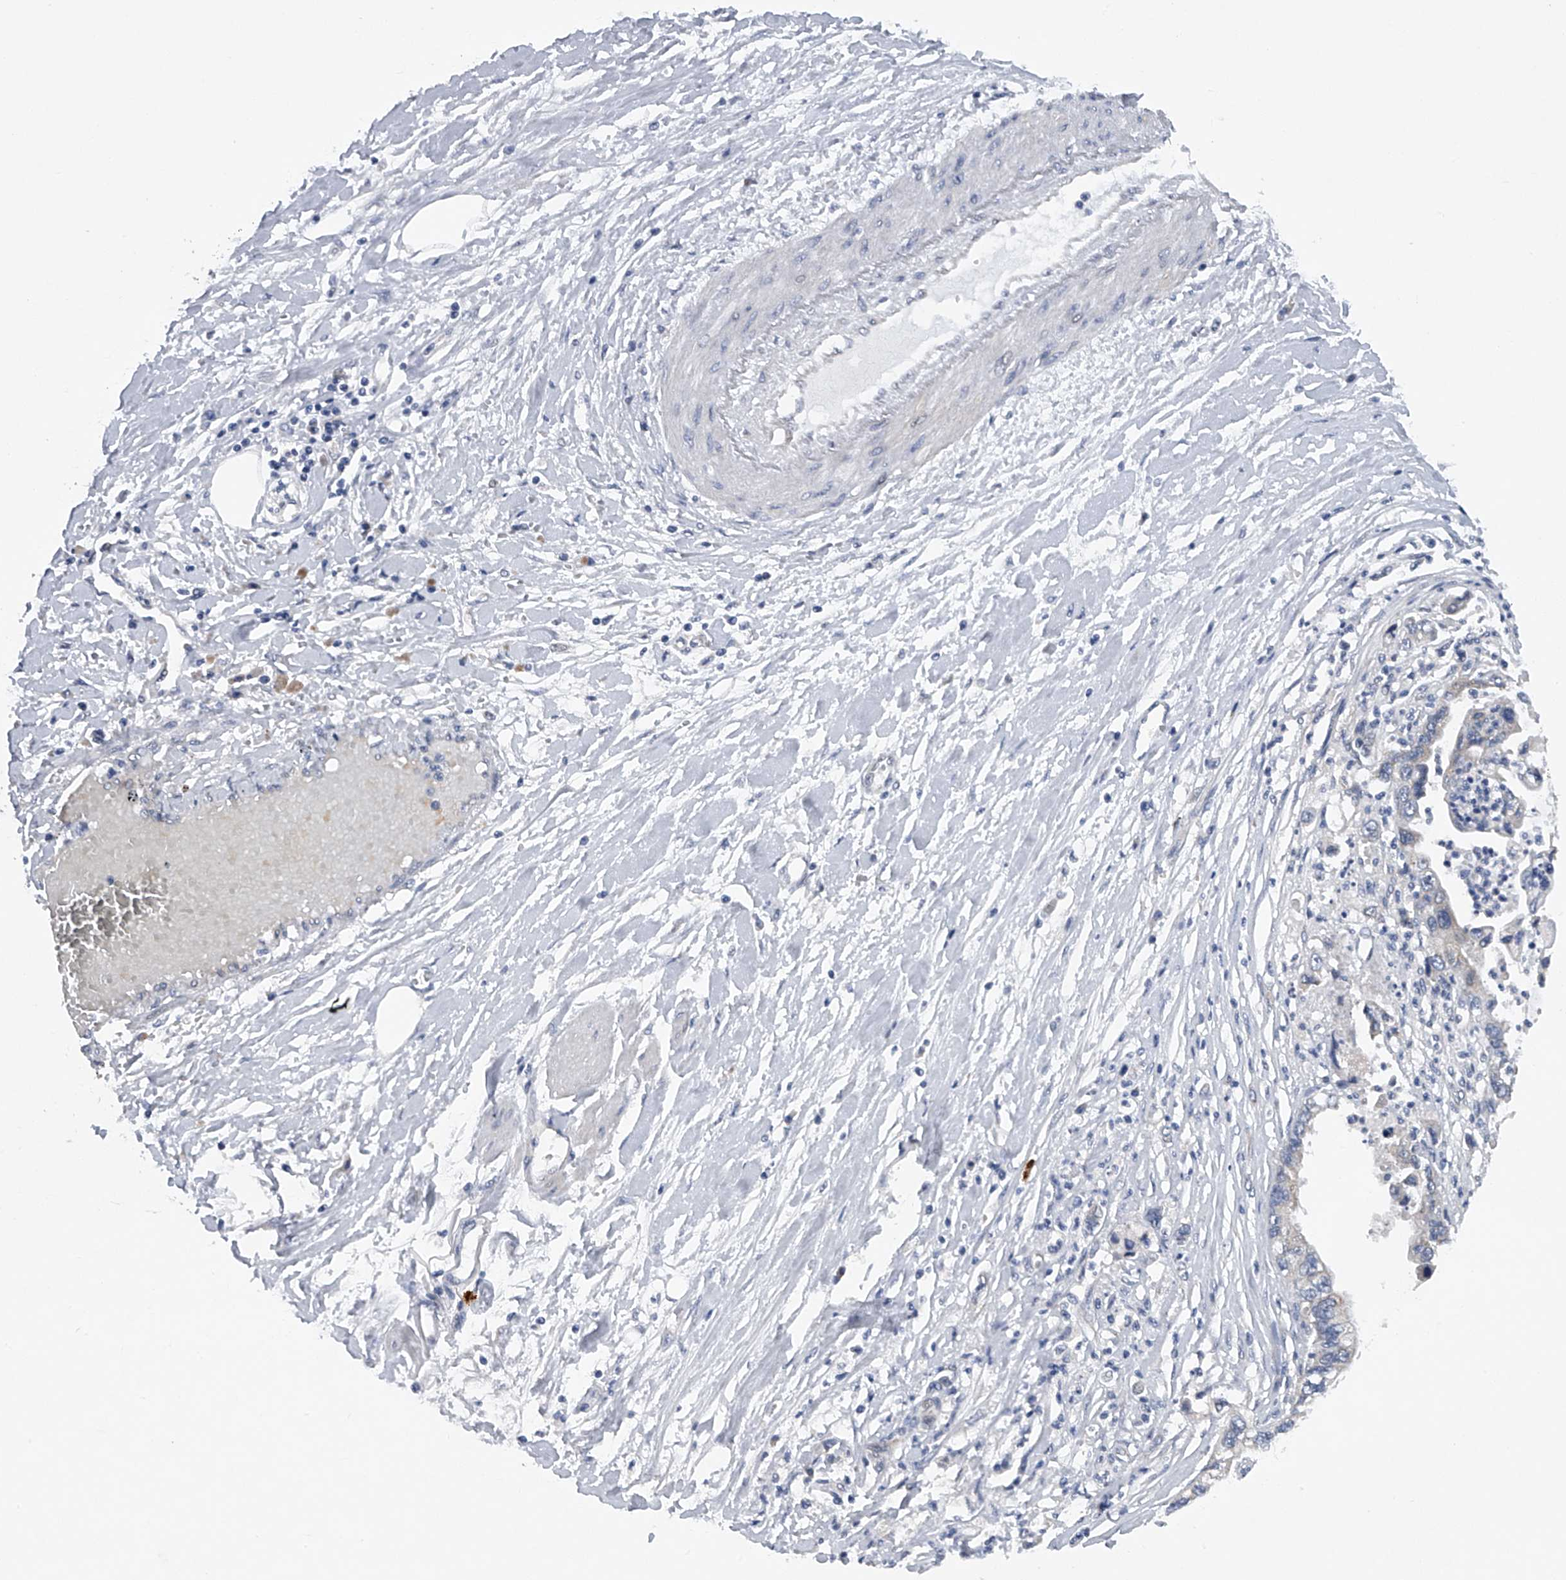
{"staining": {"intensity": "negative", "quantity": "none", "location": "none"}, "tissue": "pancreatic cancer", "cell_type": "Tumor cells", "image_type": "cancer", "snomed": [{"axis": "morphology", "description": "Adenocarcinoma, NOS"}, {"axis": "topography", "description": "Pancreas"}], "caption": "Immunohistochemistry micrograph of pancreatic cancer stained for a protein (brown), which exhibits no positivity in tumor cells.", "gene": "RNF5", "patient": {"sex": "male", "age": 56}}